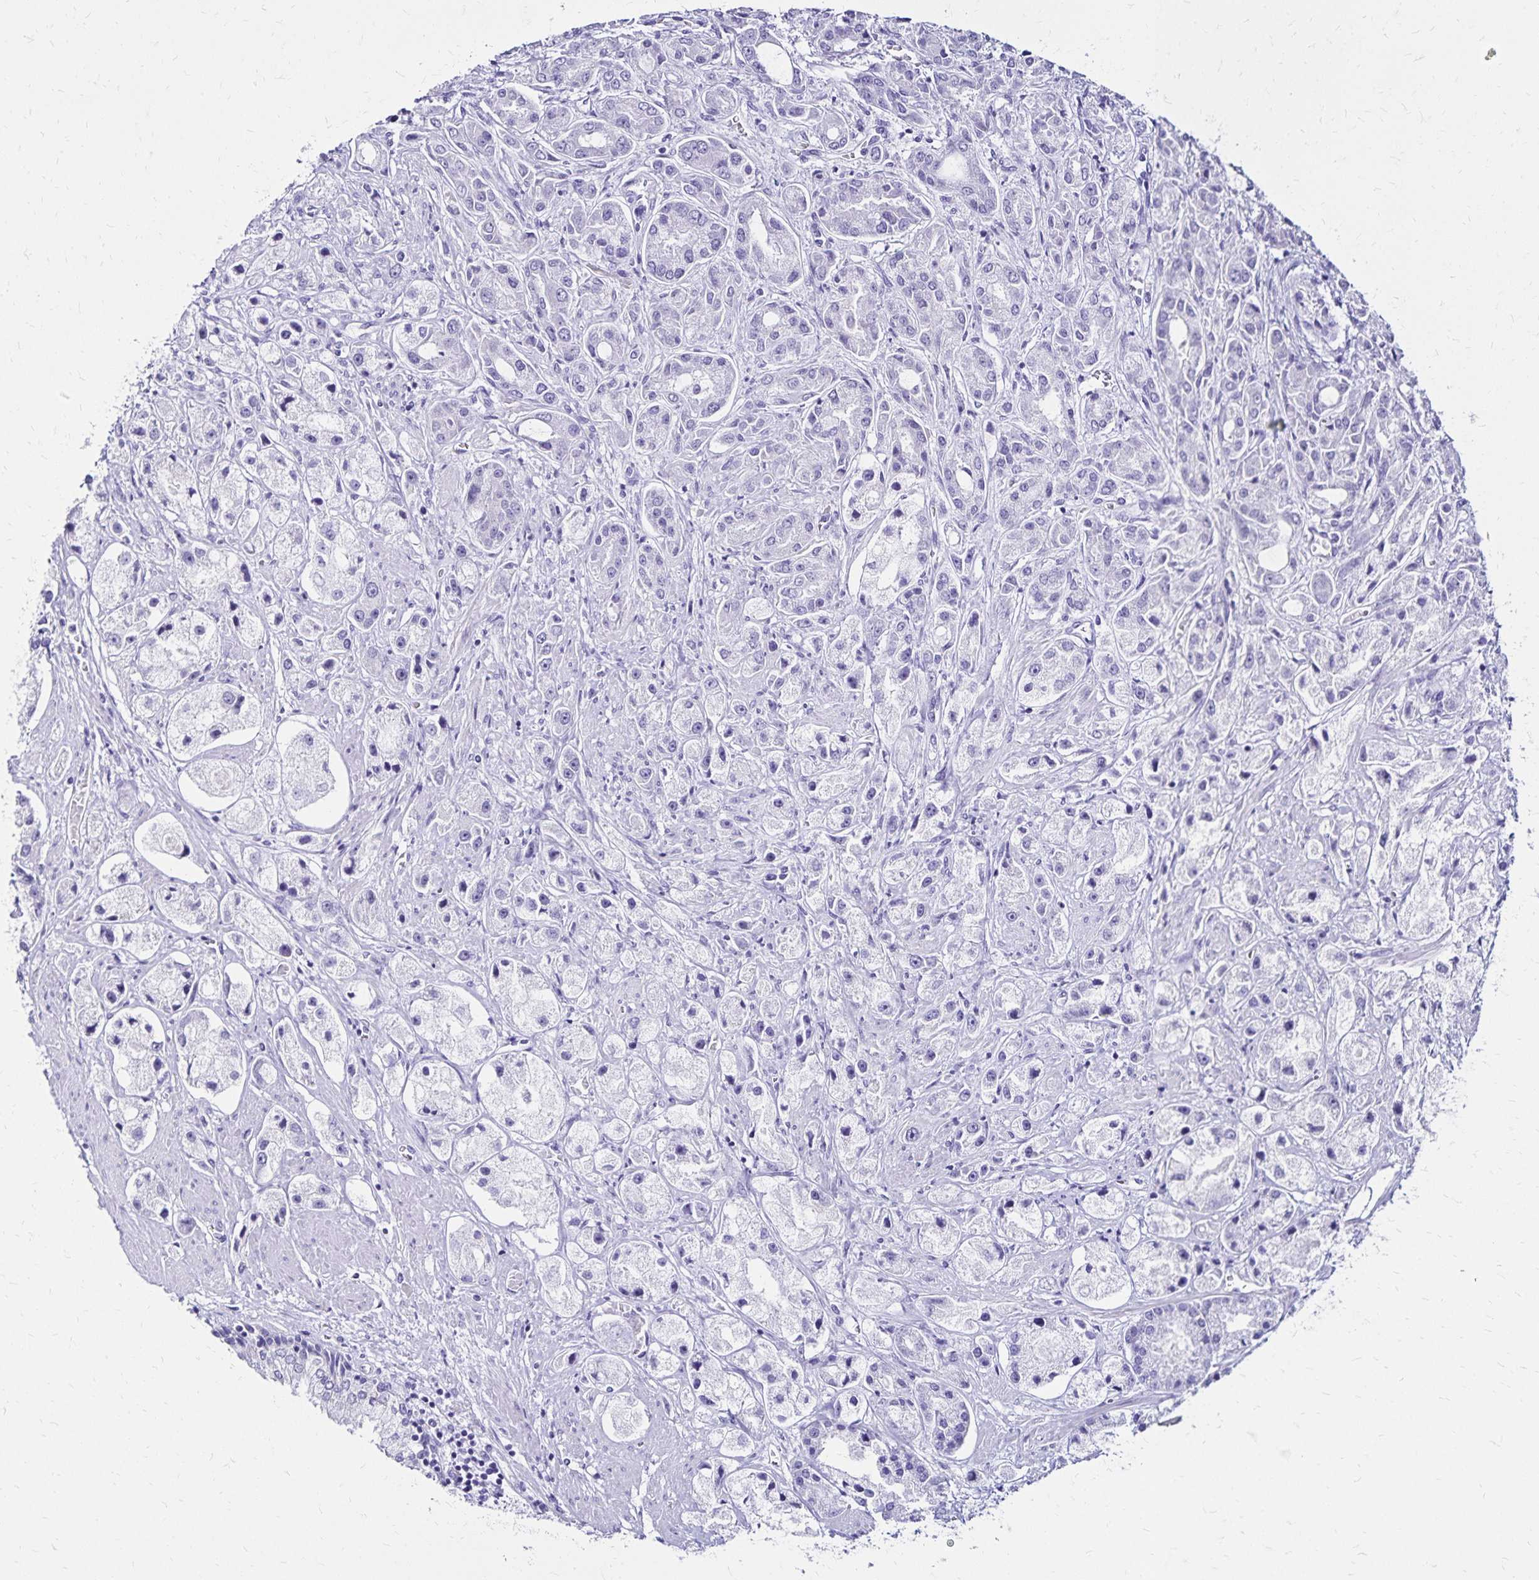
{"staining": {"intensity": "negative", "quantity": "none", "location": "none"}, "tissue": "prostate cancer", "cell_type": "Tumor cells", "image_type": "cancer", "snomed": [{"axis": "morphology", "description": "Adenocarcinoma, High grade"}, {"axis": "topography", "description": "Prostate"}], "caption": "DAB (3,3'-diaminobenzidine) immunohistochemical staining of human prostate adenocarcinoma (high-grade) demonstrates no significant expression in tumor cells. The staining is performed using DAB (3,3'-diaminobenzidine) brown chromogen with nuclei counter-stained in using hematoxylin.", "gene": "LIN28B", "patient": {"sex": "male", "age": 67}}